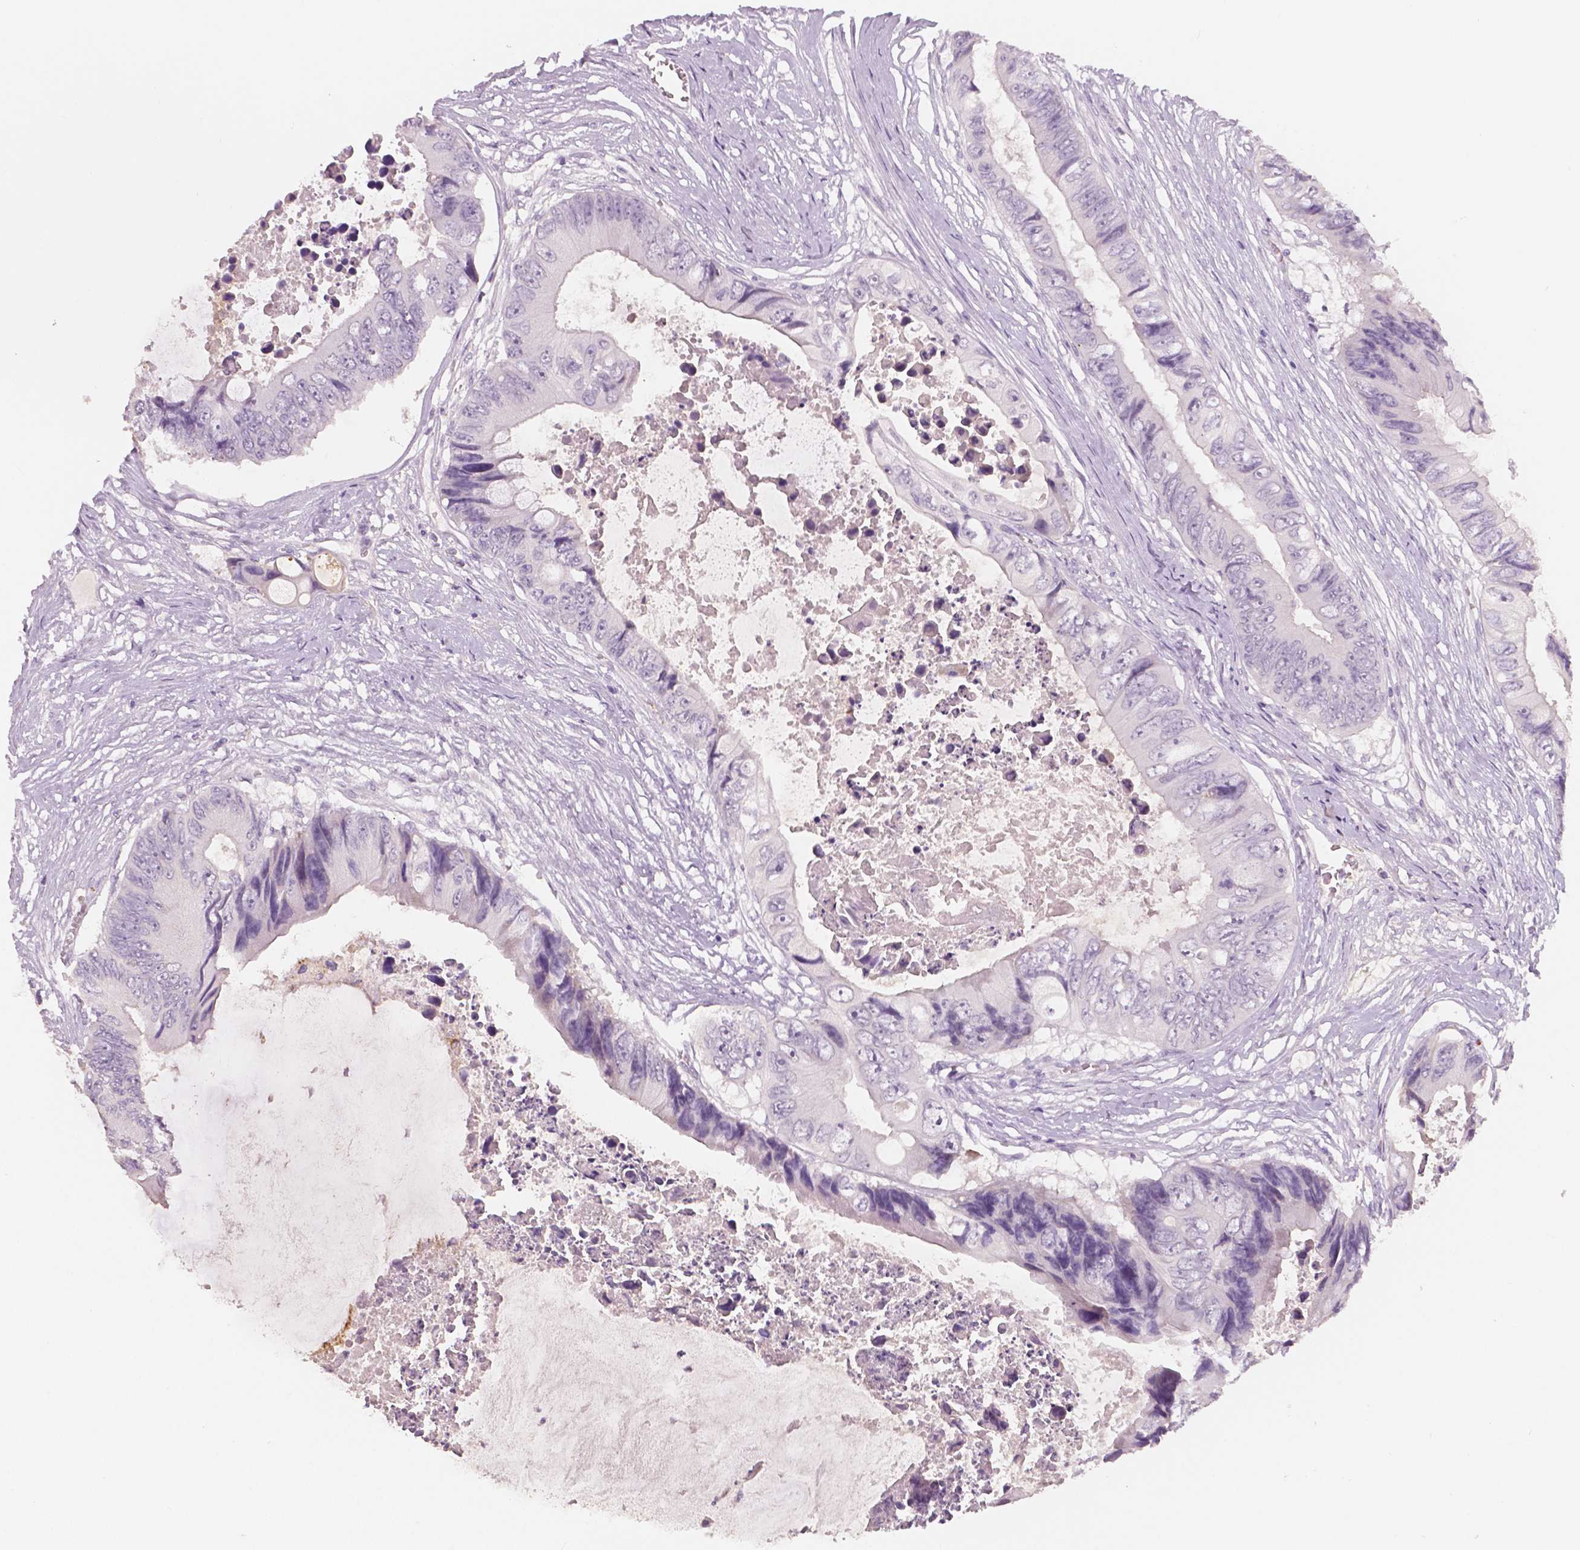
{"staining": {"intensity": "negative", "quantity": "none", "location": "none"}, "tissue": "colorectal cancer", "cell_type": "Tumor cells", "image_type": "cancer", "snomed": [{"axis": "morphology", "description": "Adenocarcinoma, NOS"}, {"axis": "topography", "description": "Rectum"}], "caption": "IHC of colorectal cancer exhibits no expression in tumor cells.", "gene": "APOA4", "patient": {"sex": "male", "age": 63}}